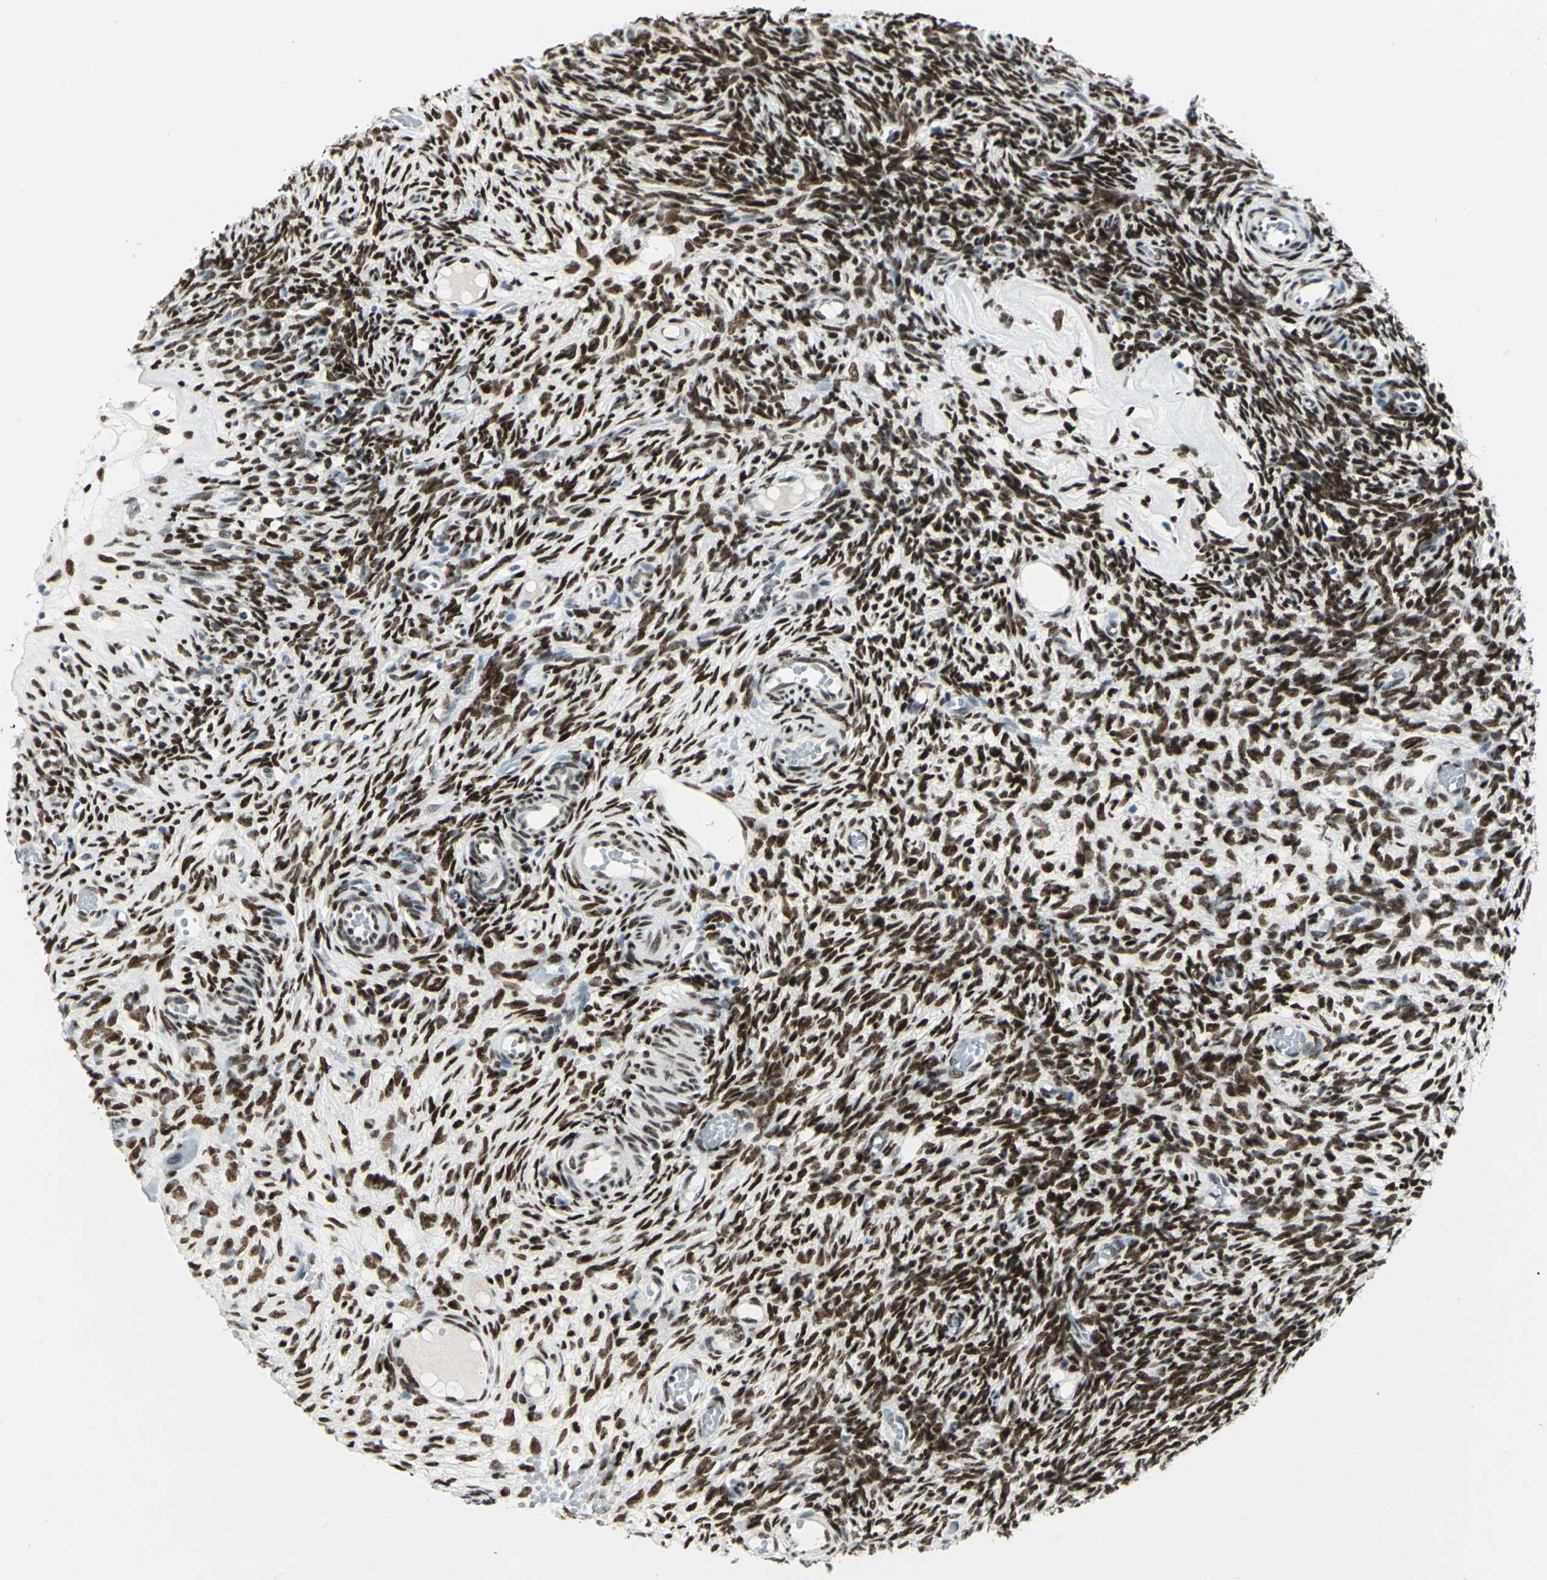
{"staining": {"intensity": "strong", "quantity": ">75%", "location": "nuclear"}, "tissue": "ovary", "cell_type": "Ovarian stroma cells", "image_type": "normal", "snomed": [{"axis": "morphology", "description": "Normal tissue, NOS"}, {"axis": "topography", "description": "Ovary"}], "caption": "Immunohistochemical staining of normal human ovary shows >75% levels of strong nuclear protein positivity in about >75% of ovarian stroma cells.", "gene": "MEIS2", "patient": {"sex": "female", "age": 35}}